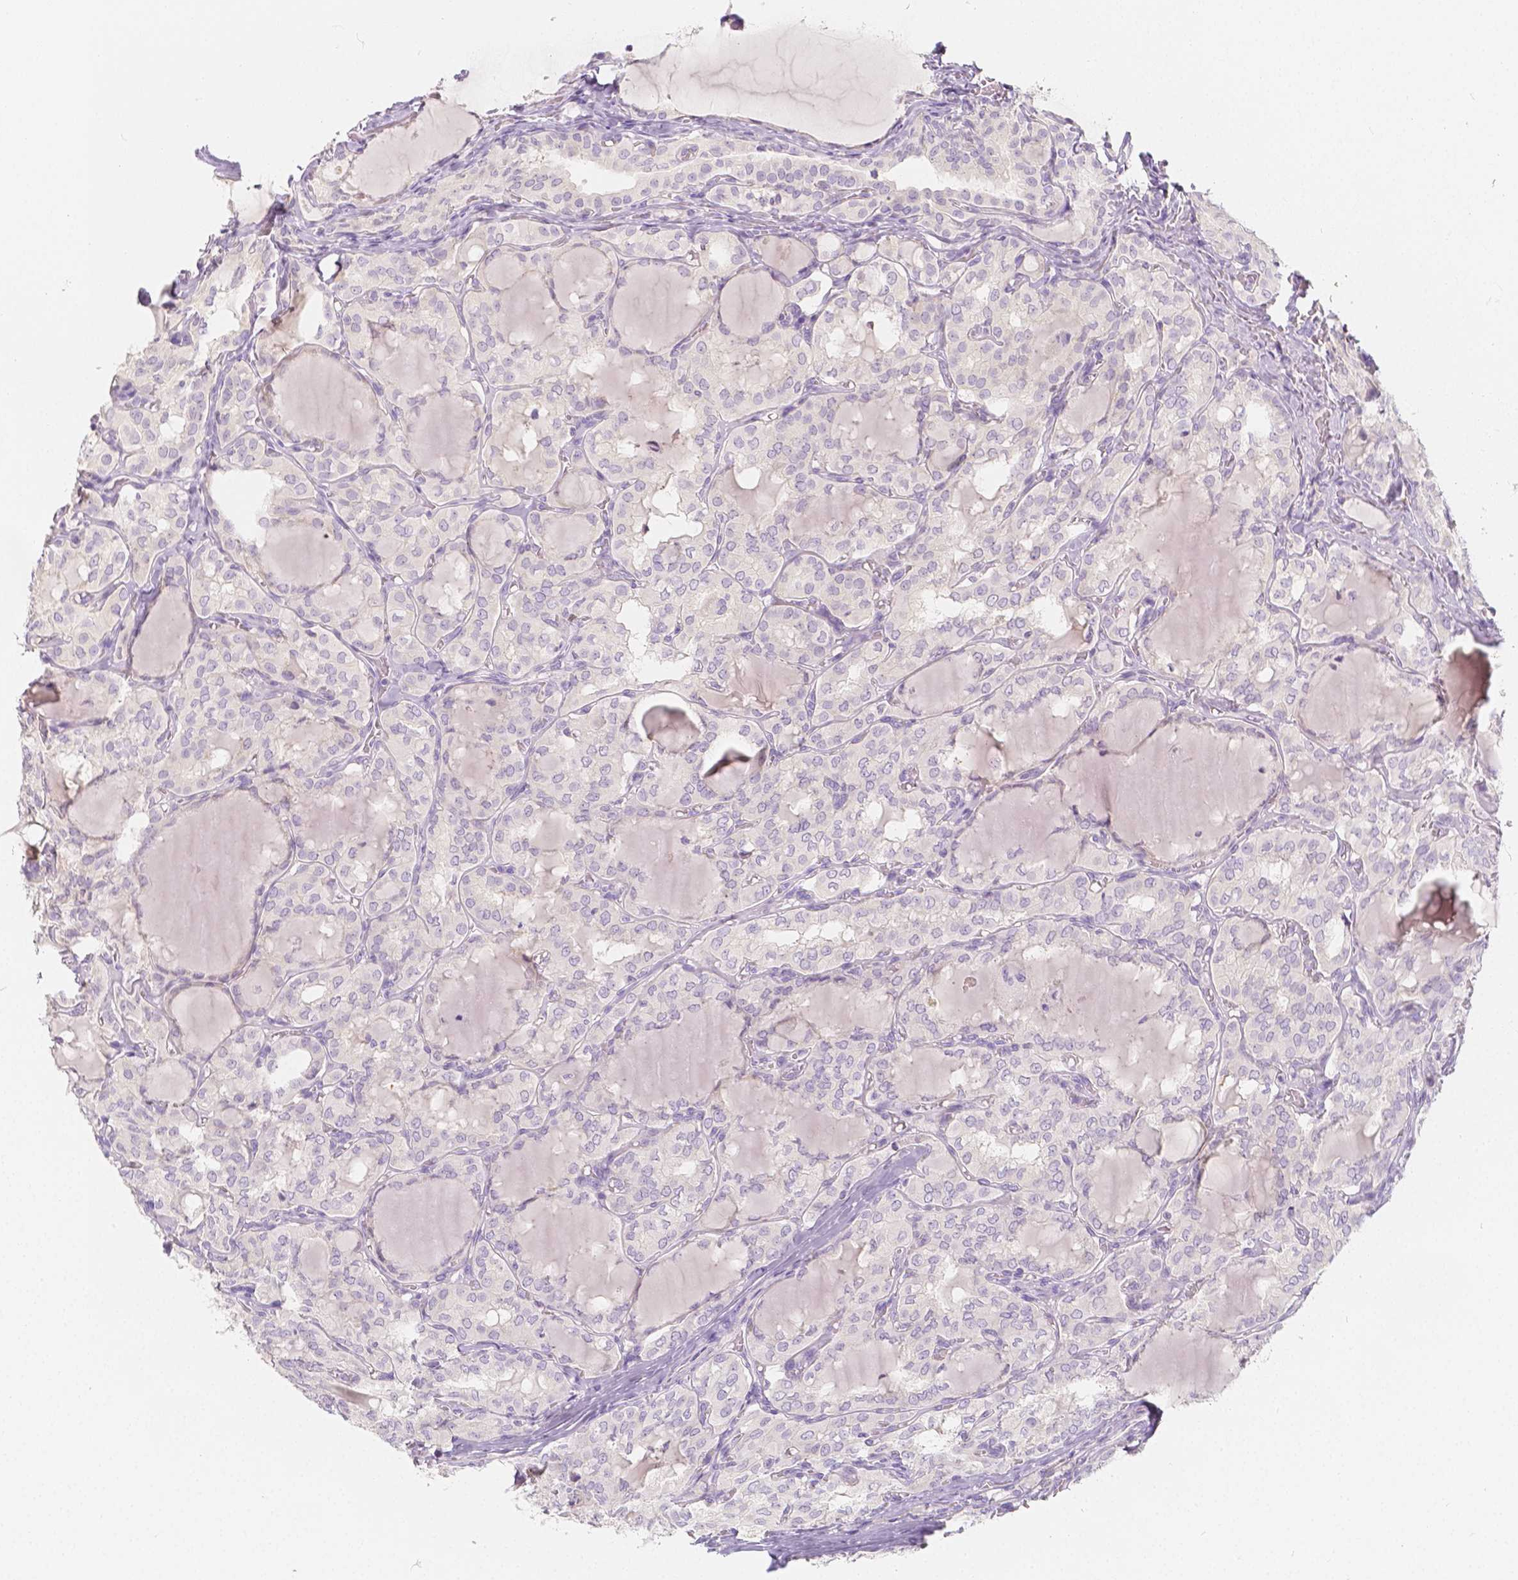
{"staining": {"intensity": "negative", "quantity": "none", "location": "none"}, "tissue": "thyroid cancer", "cell_type": "Tumor cells", "image_type": "cancer", "snomed": [{"axis": "morphology", "description": "Papillary adenocarcinoma, NOS"}, {"axis": "topography", "description": "Thyroid gland"}], "caption": "This is an immunohistochemistry (IHC) histopathology image of human thyroid cancer (papillary adenocarcinoma). There is no expression in tumor cells.", "gene": "BATF", "patient": {"sex": "male", "age": 20}}